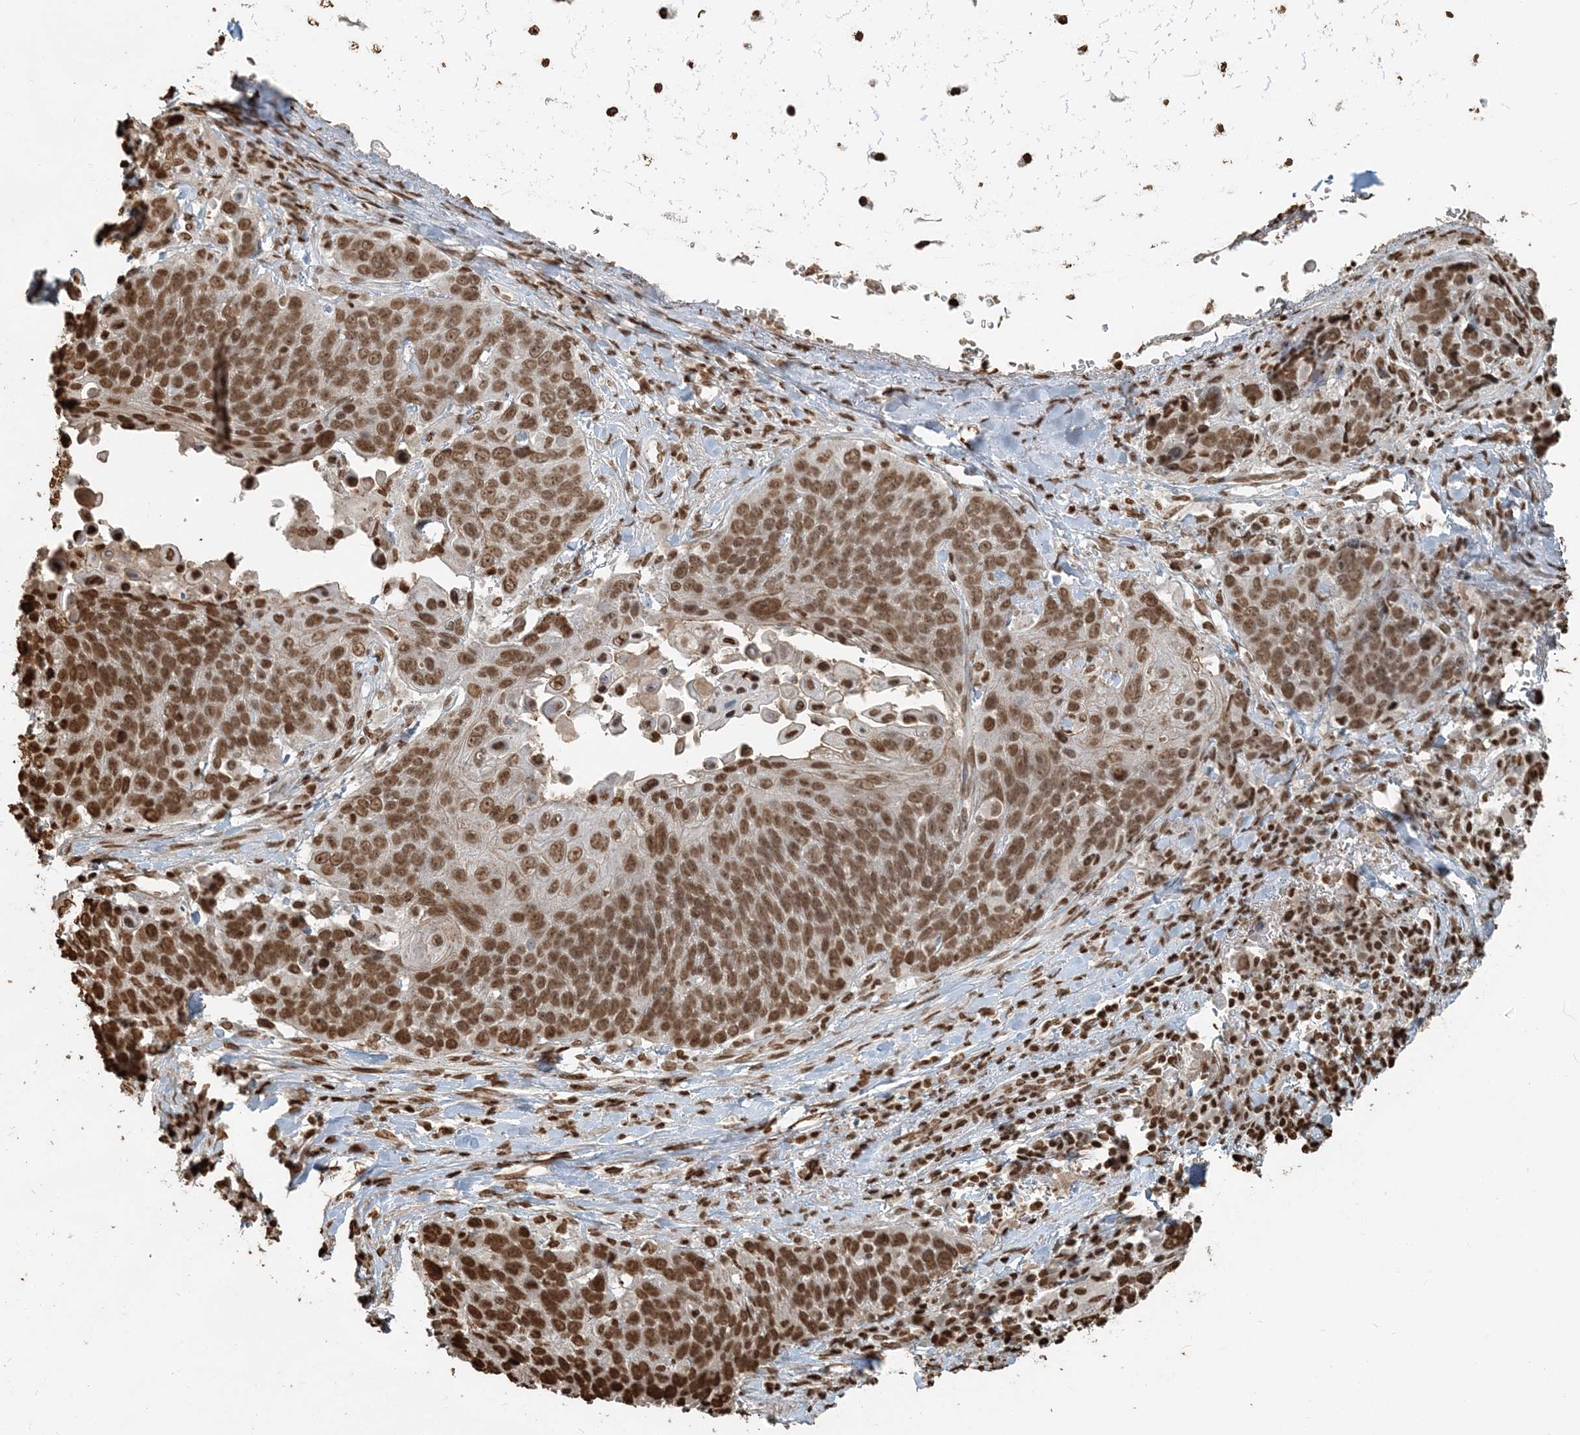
{"staining": {"intensity": "moderate", "quantity": ">75%", "location": "nuclear"}, "tissue": "lung cancer", "cell_type": "Tumor cells", "image_type": "cancer", "snomed": [{"axis": "morphology", "description": "Squamous cell carcinoma, NOS"}, {"axis": "topography", "description": "Lung"}], "caption": "Protein staining of lung cancer (squamous cell carcinoma) tissue exhibits moderate nuclear positivity in about >75% of tumor cells.", "gene": "H3-3B", "patient": {"sex": "male", "age": 66}}